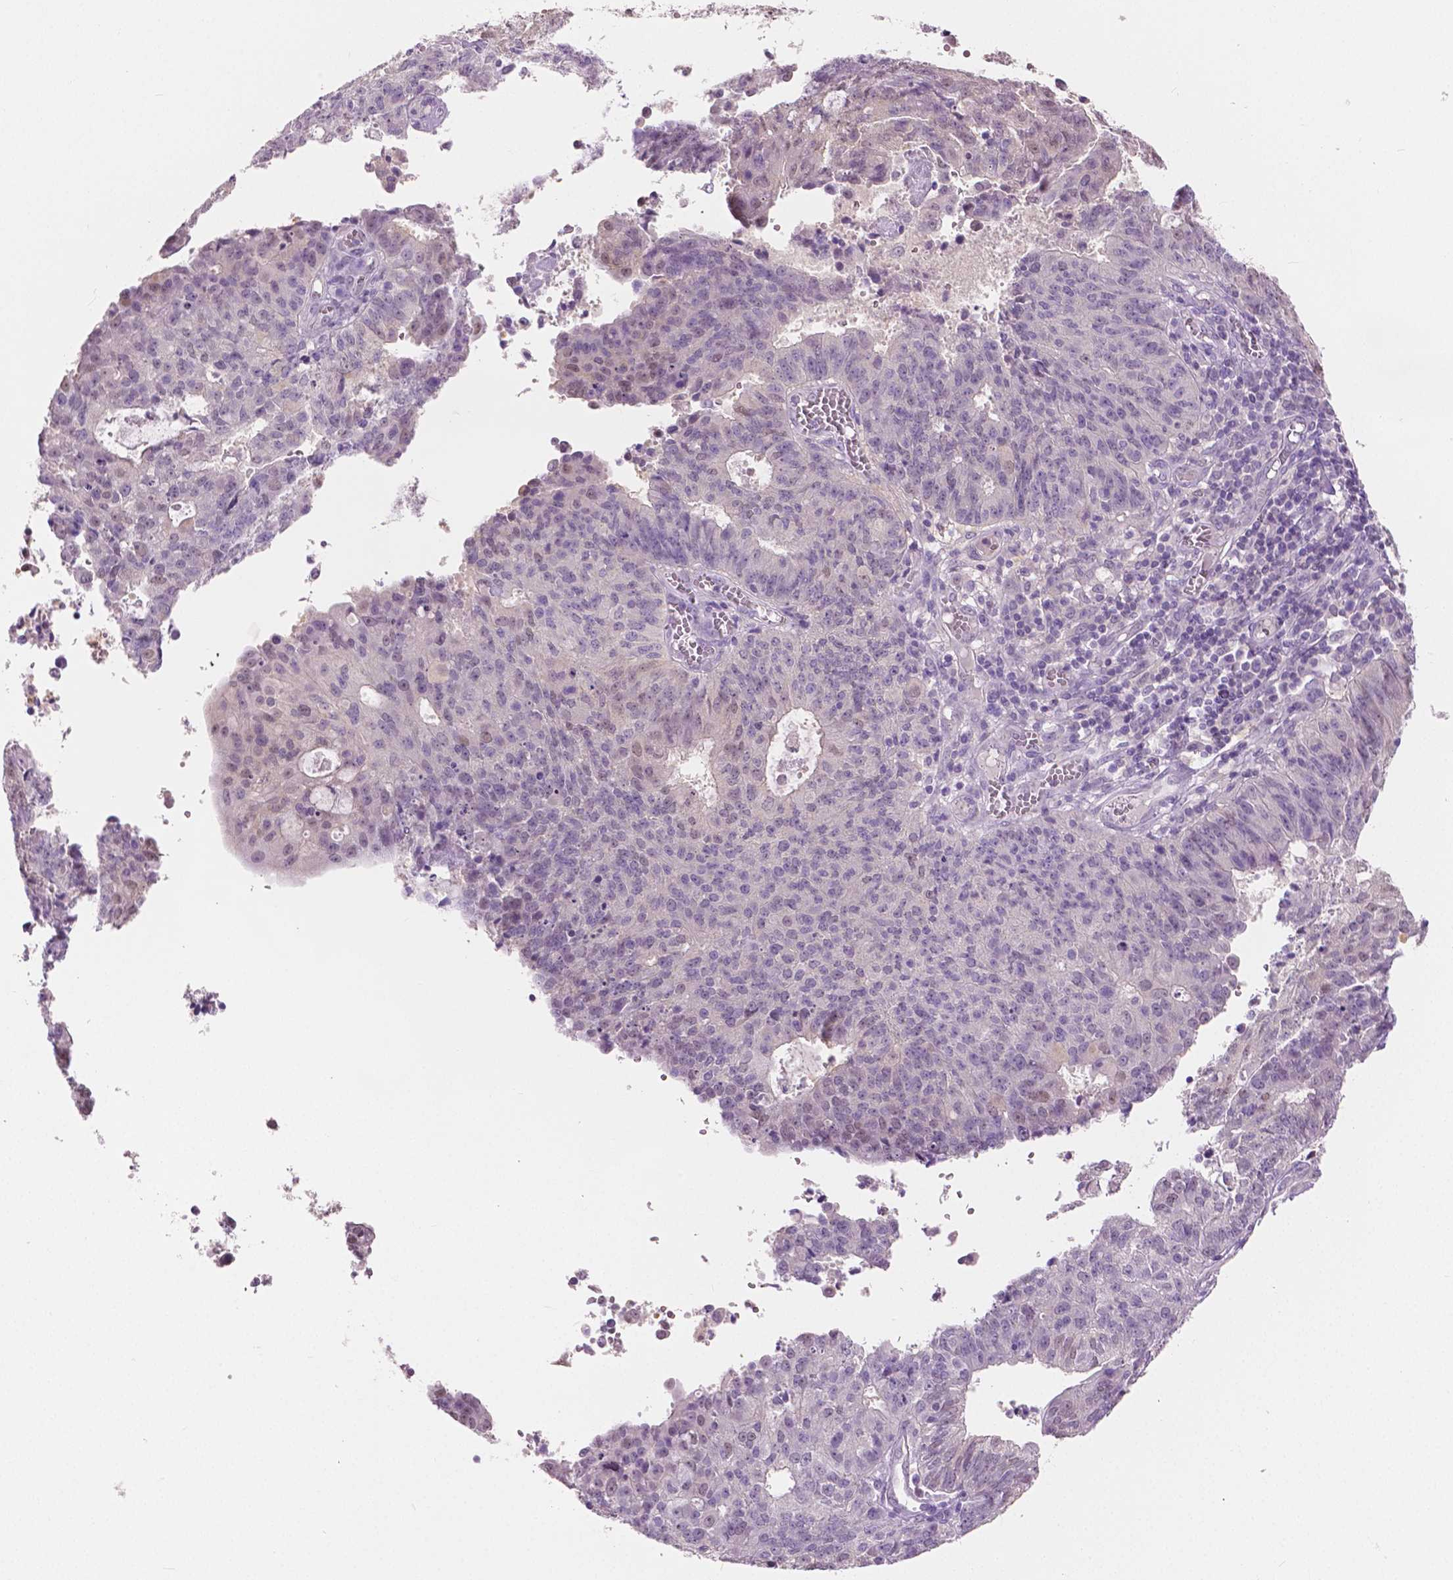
{"staining": {"intensity": "weak", "quantity": "<25%", "location": "nuclear"}, "tissue": "endometrial cancer", "cell_type": "Tumor cells", "image_type": "cancer", "snomed": [{"axis": "morphology", "description": "Adenocarcinoma, NOS"}, {"axis": "topography", "description": "Endometrium"}], "caption": "This is a photomicrograph of immunohistochemistry staining of endometrial cancer, which shows no staining in tumor cells.", "gene": "TKFC", "patient": {"sex": "female", "age": 82}}